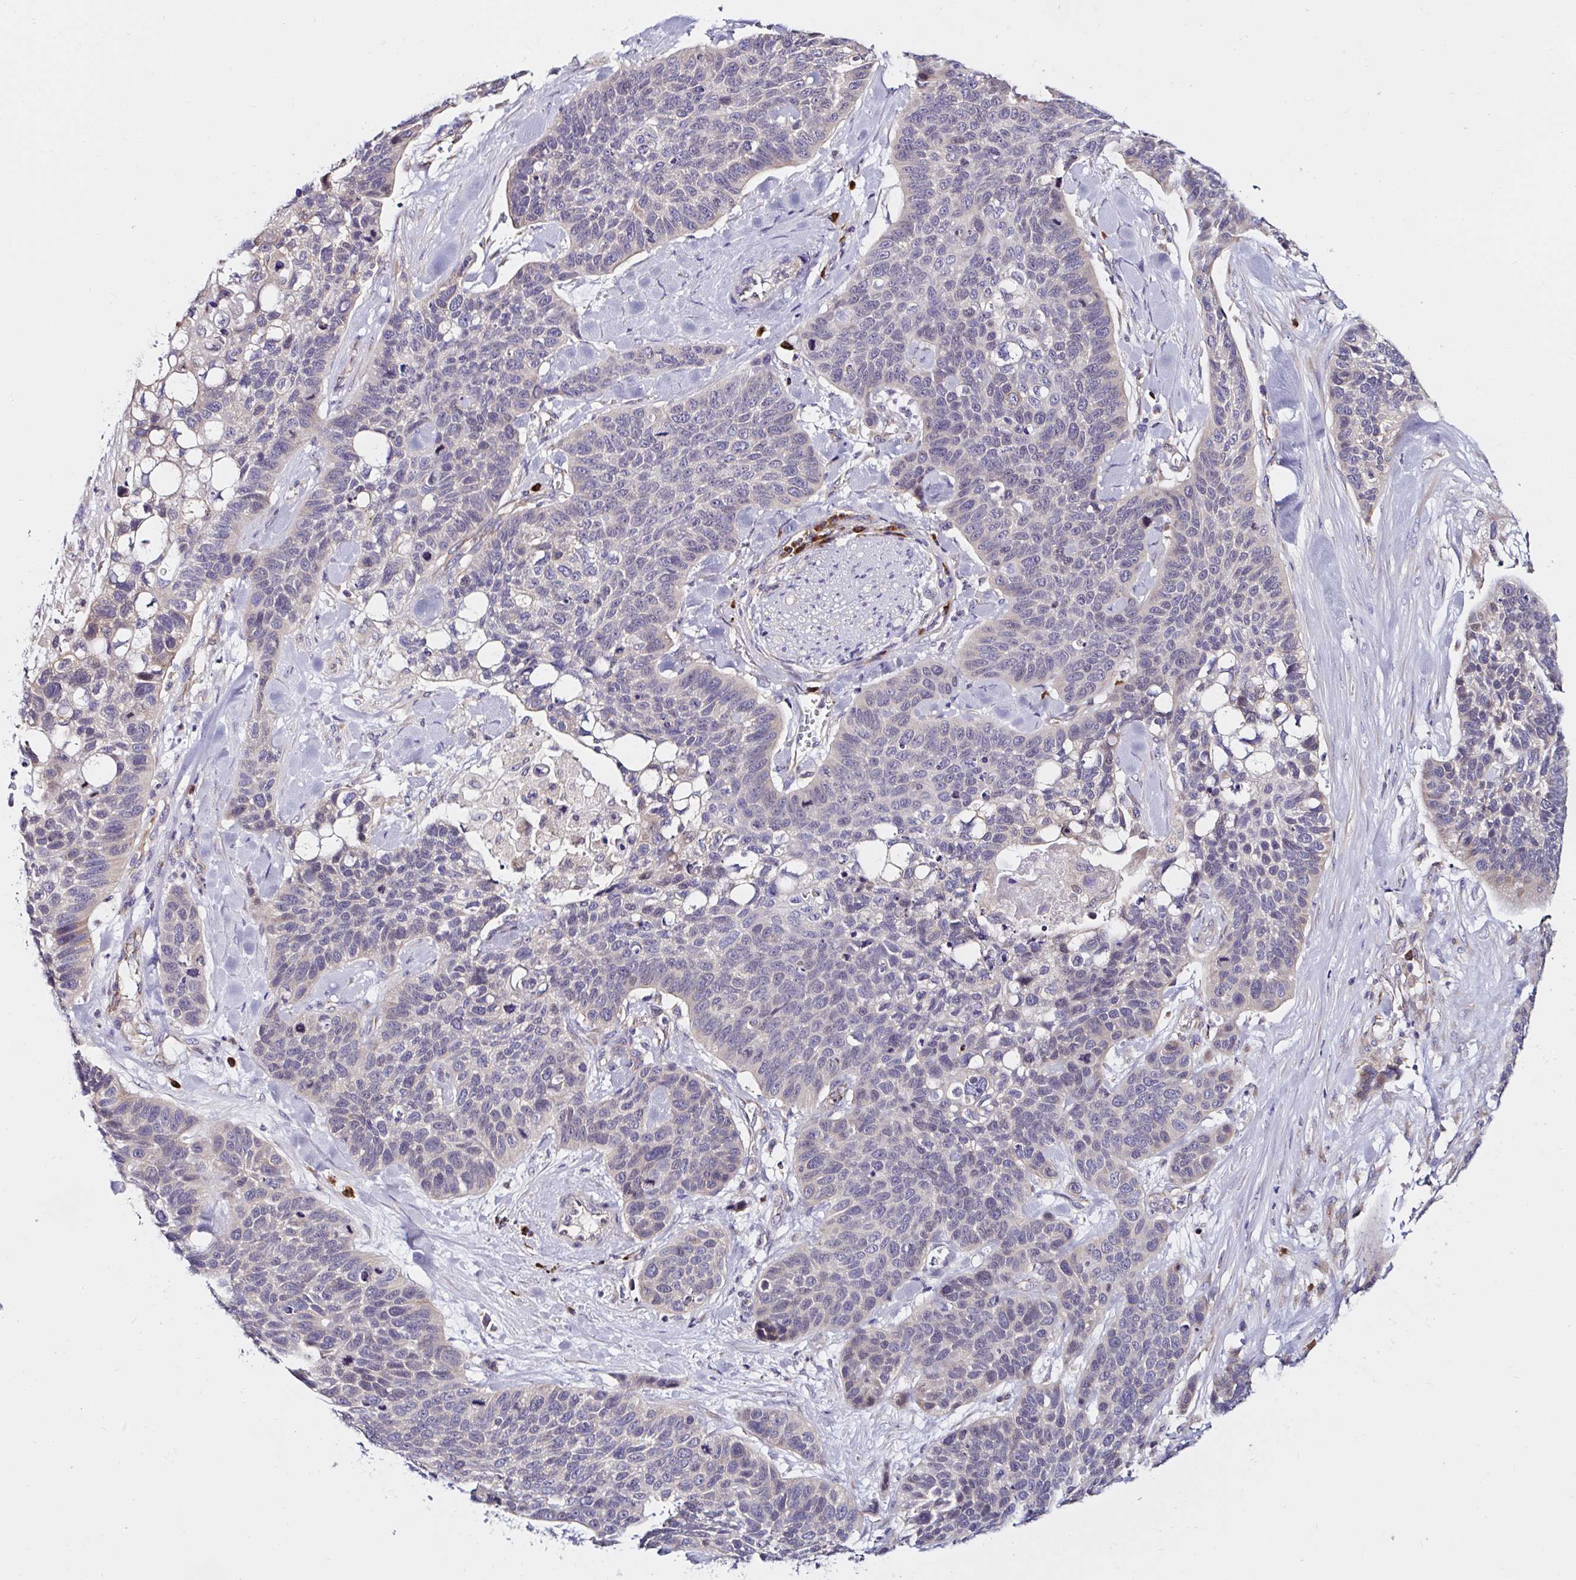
{"staining": {"intensity": "weak", "quantity": "25%-75%", "location": "cytoplasmic/membranous"}, "tissue": "lung cancer", "cell_type": "Tumor cells", "image_type": "cancer", "snomed": [{"axis": "morphology", "description": "Squamous cell carcinoma, NOS"}, {"axis": "topography", "description": "Lung"}], "caption": "Immunohistochemical staining of lung cancer (squamous cell carcinoma) reveals weak cytoplasmic/membranous protein positivity in about 25%-75% of tumor cells.", "gene": "VSIG2", "patient": {"sex": "male", "age": 62}}